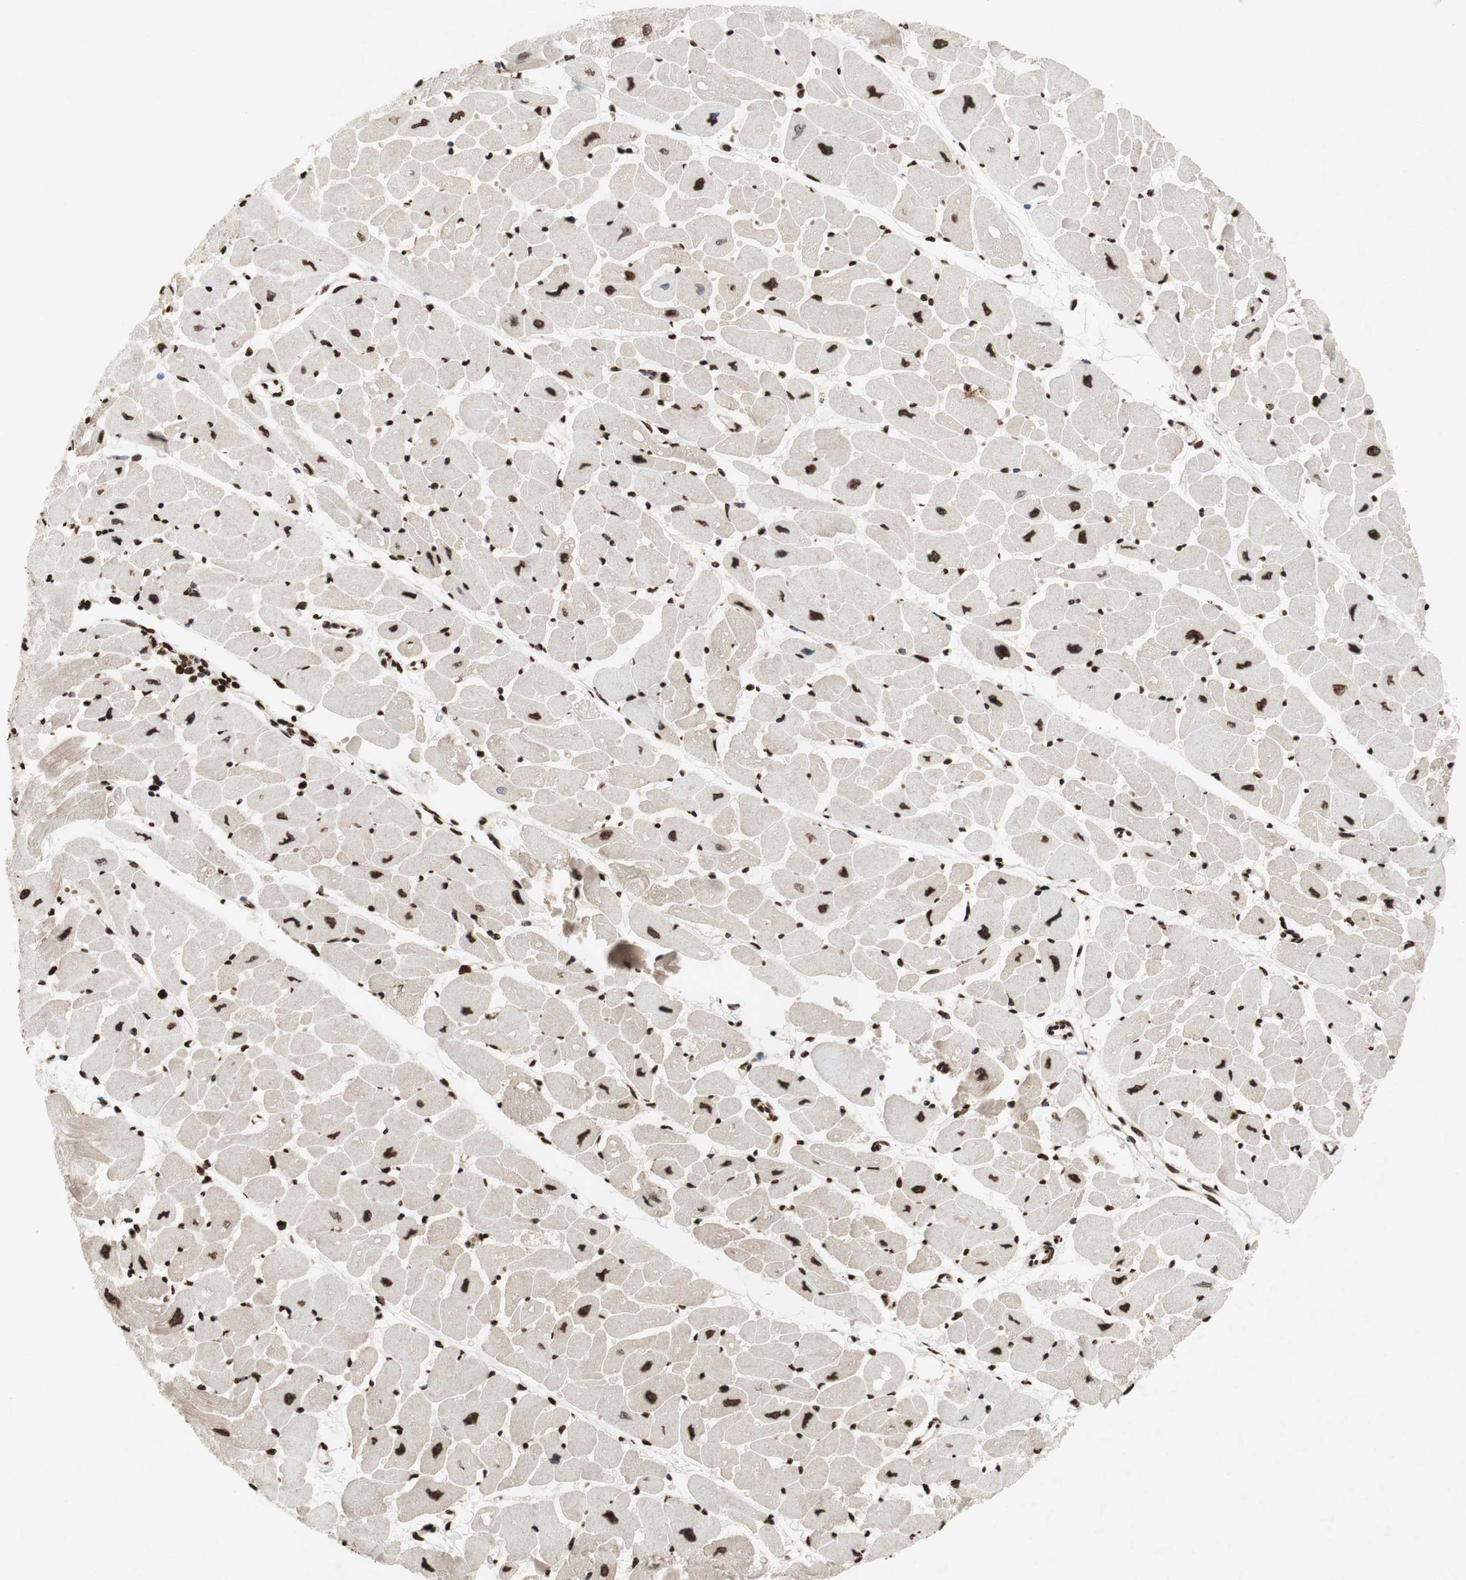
{"staining": {"intensity": "moderate", "quantity": ">75%", "location": "nuclear"}, "tissue": "heart muscle", "cell_type": "Cardiomyocytes", "image_type": "normal", "snomed": [{"axis": "morphology", "description": "Normal tissue, NOS"}, {"axis": "topography", "description": "Heart"}], "caption": "The image shows a brown stain indicating the presence of a protein in the nuclear of cardiomyocytes in heart muscle. The staining was performed using DAB, with brown indicating positive protein expression. Nuclei are stained blue with hematoxylin.", "gene": "NCOA3", "patient": {"sex": "female", "age": 54}}